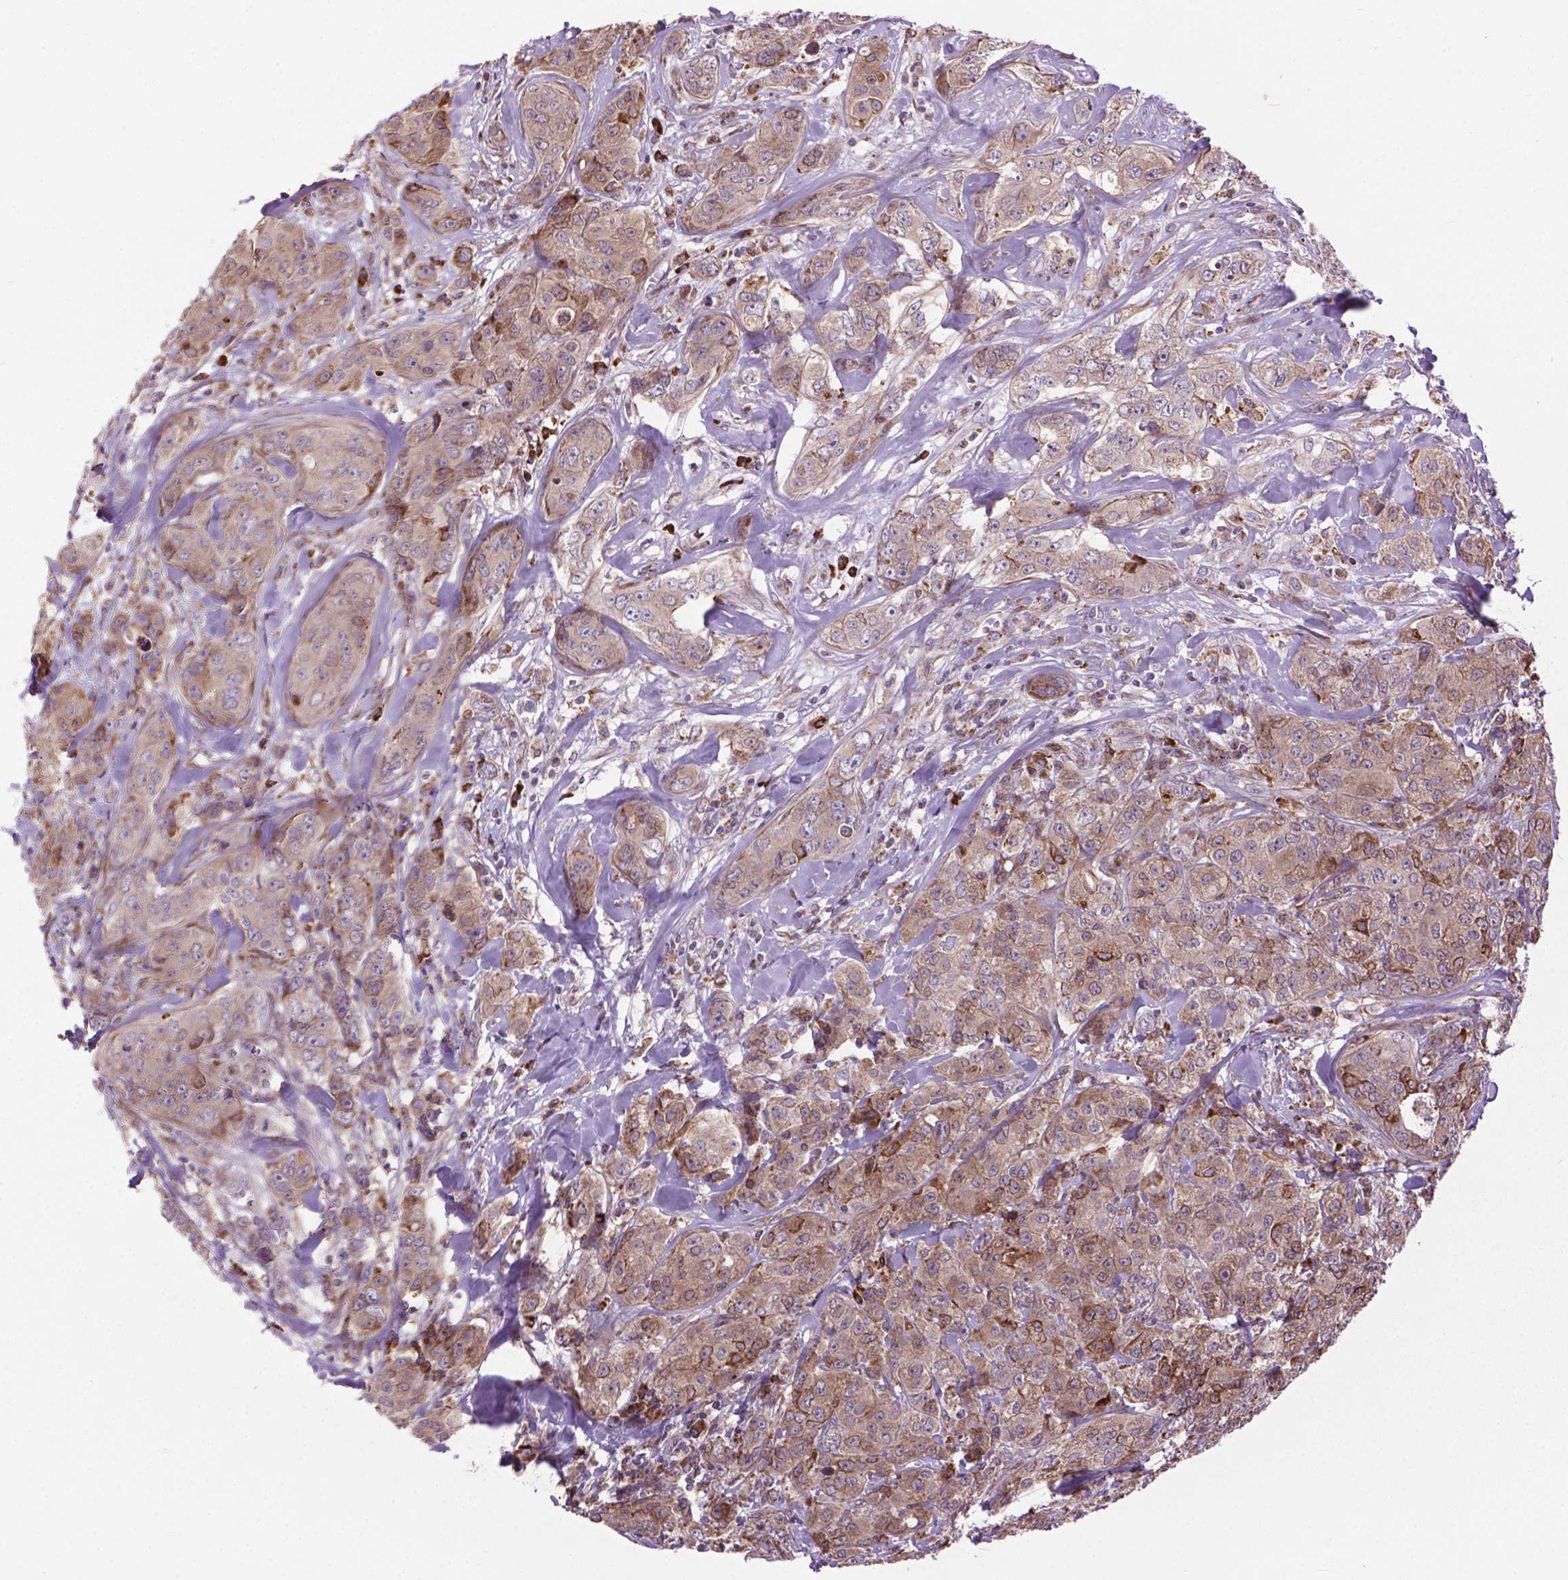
{"staining": {"intensity": "weak", "quantity": ">75%", "location": "cytoplasmic/membranous"}, "tissue": "breast cancer", "cell_type": "Tumor cells", "image_type": "cancer", "snomed": [{"axis": "morphology", "description": "Duct carcinoma"}, {"axis": "topography", "description": "Breast"}], "caption": "High-power microscopy captured an immunohistochemistry photomicrograph of infiltrating ductal carcinoma (breast), revealing weak cytoplasmic/membranous expression in about >75% of tumor cells. (DAB (3,3'-diaminobenzidine) IHC, brown staining for protein, blue staining for nuclei).", "gene": "MYH14", "patient": {"sex": "female", "age": 43}}